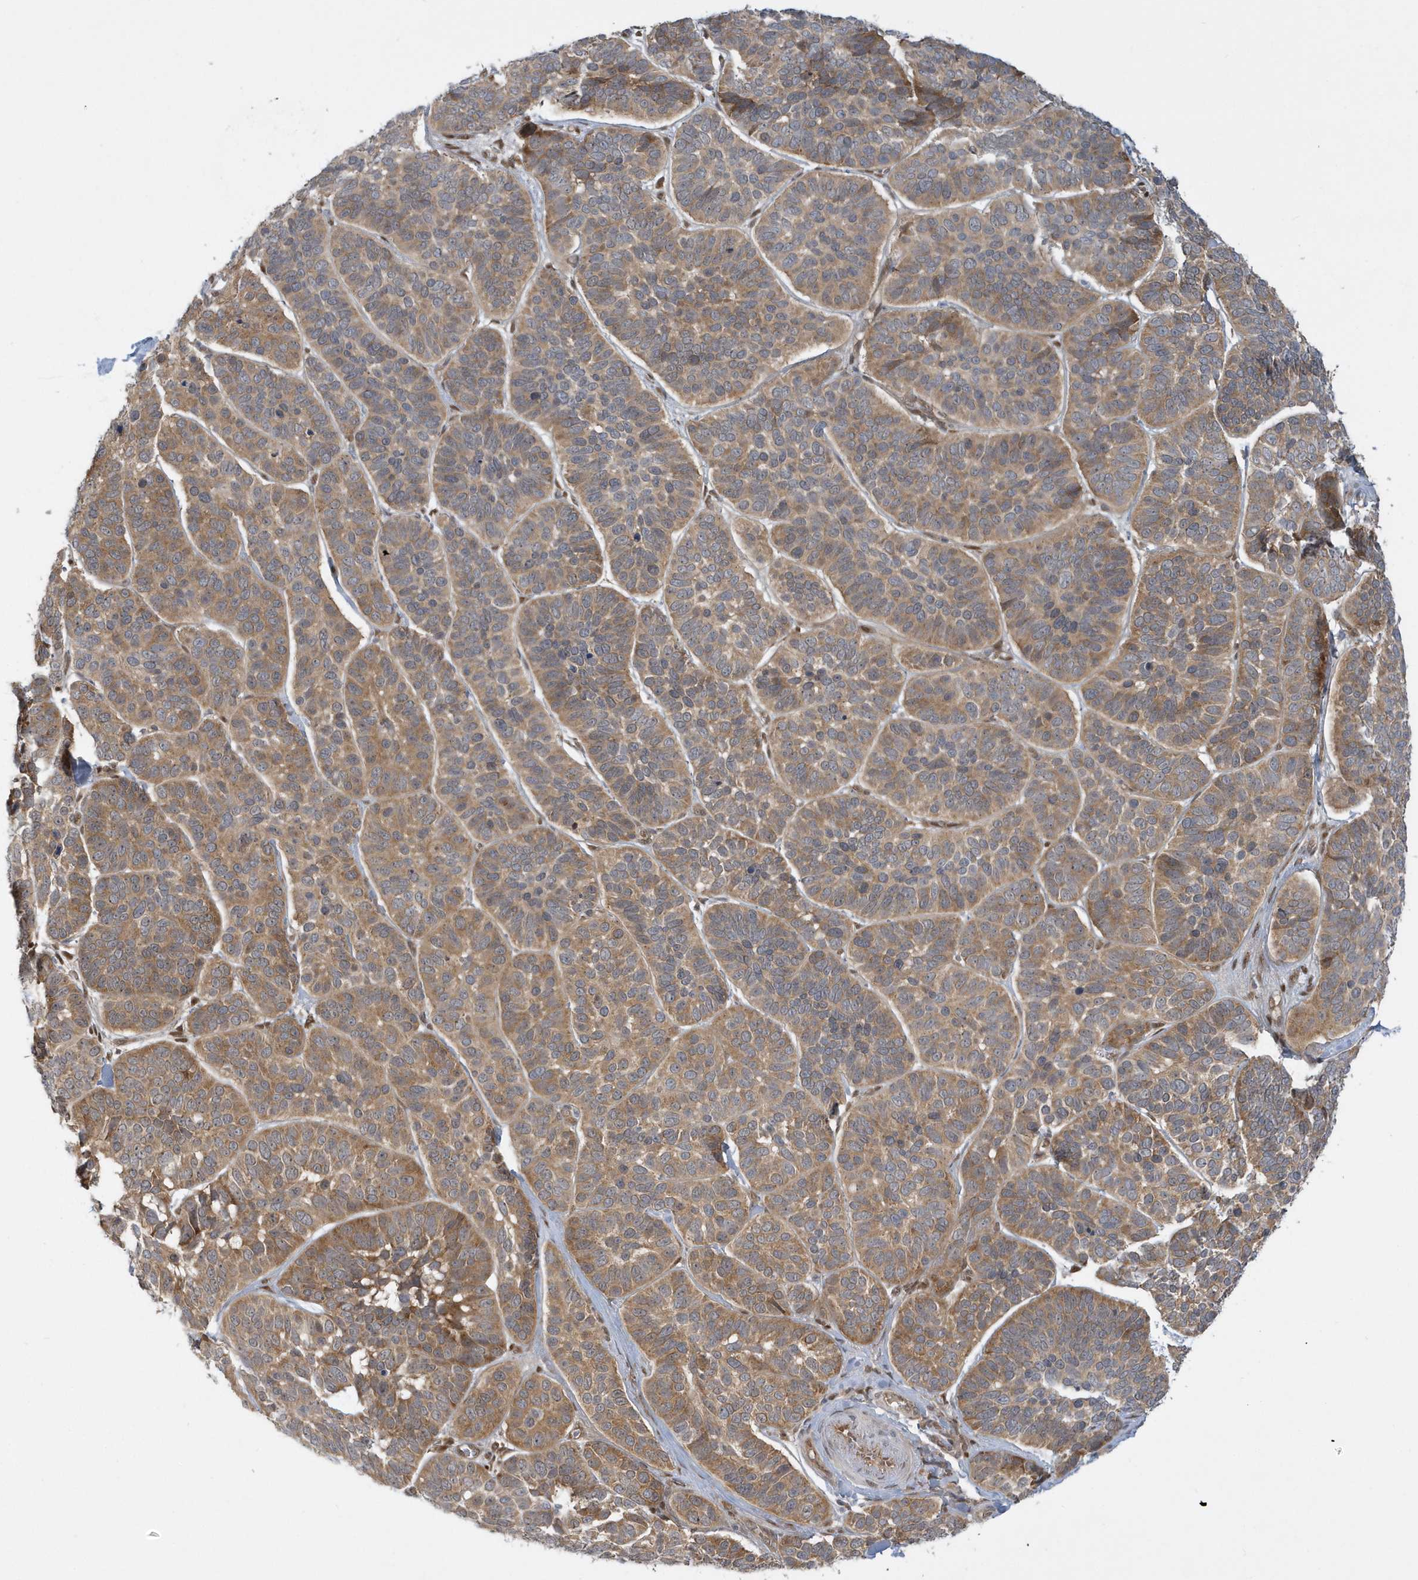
{"staining": {"intensity": "moderate", "quantity": ">75%", "location": "cytoplasmic/membranous"}, "tissue": "skin cancer", "cell_type": "Tumor cells", "image_type": "cancer", "snomed": [{"axis": "morphology", "description": "Basal cell carcinoma"}, {"axis": "topography", "description": "Skin"}], "caption": "Immunohistochemistry image of skin cancer (basal cell carcinoma) stained for a protein (brown), which exhibits medium levels of moderate cytoplasmic/membranous expression in approximately >75% of tumor cells.", "gene": "ATG4A", "patient": {"sex": "male", "age": 62}}